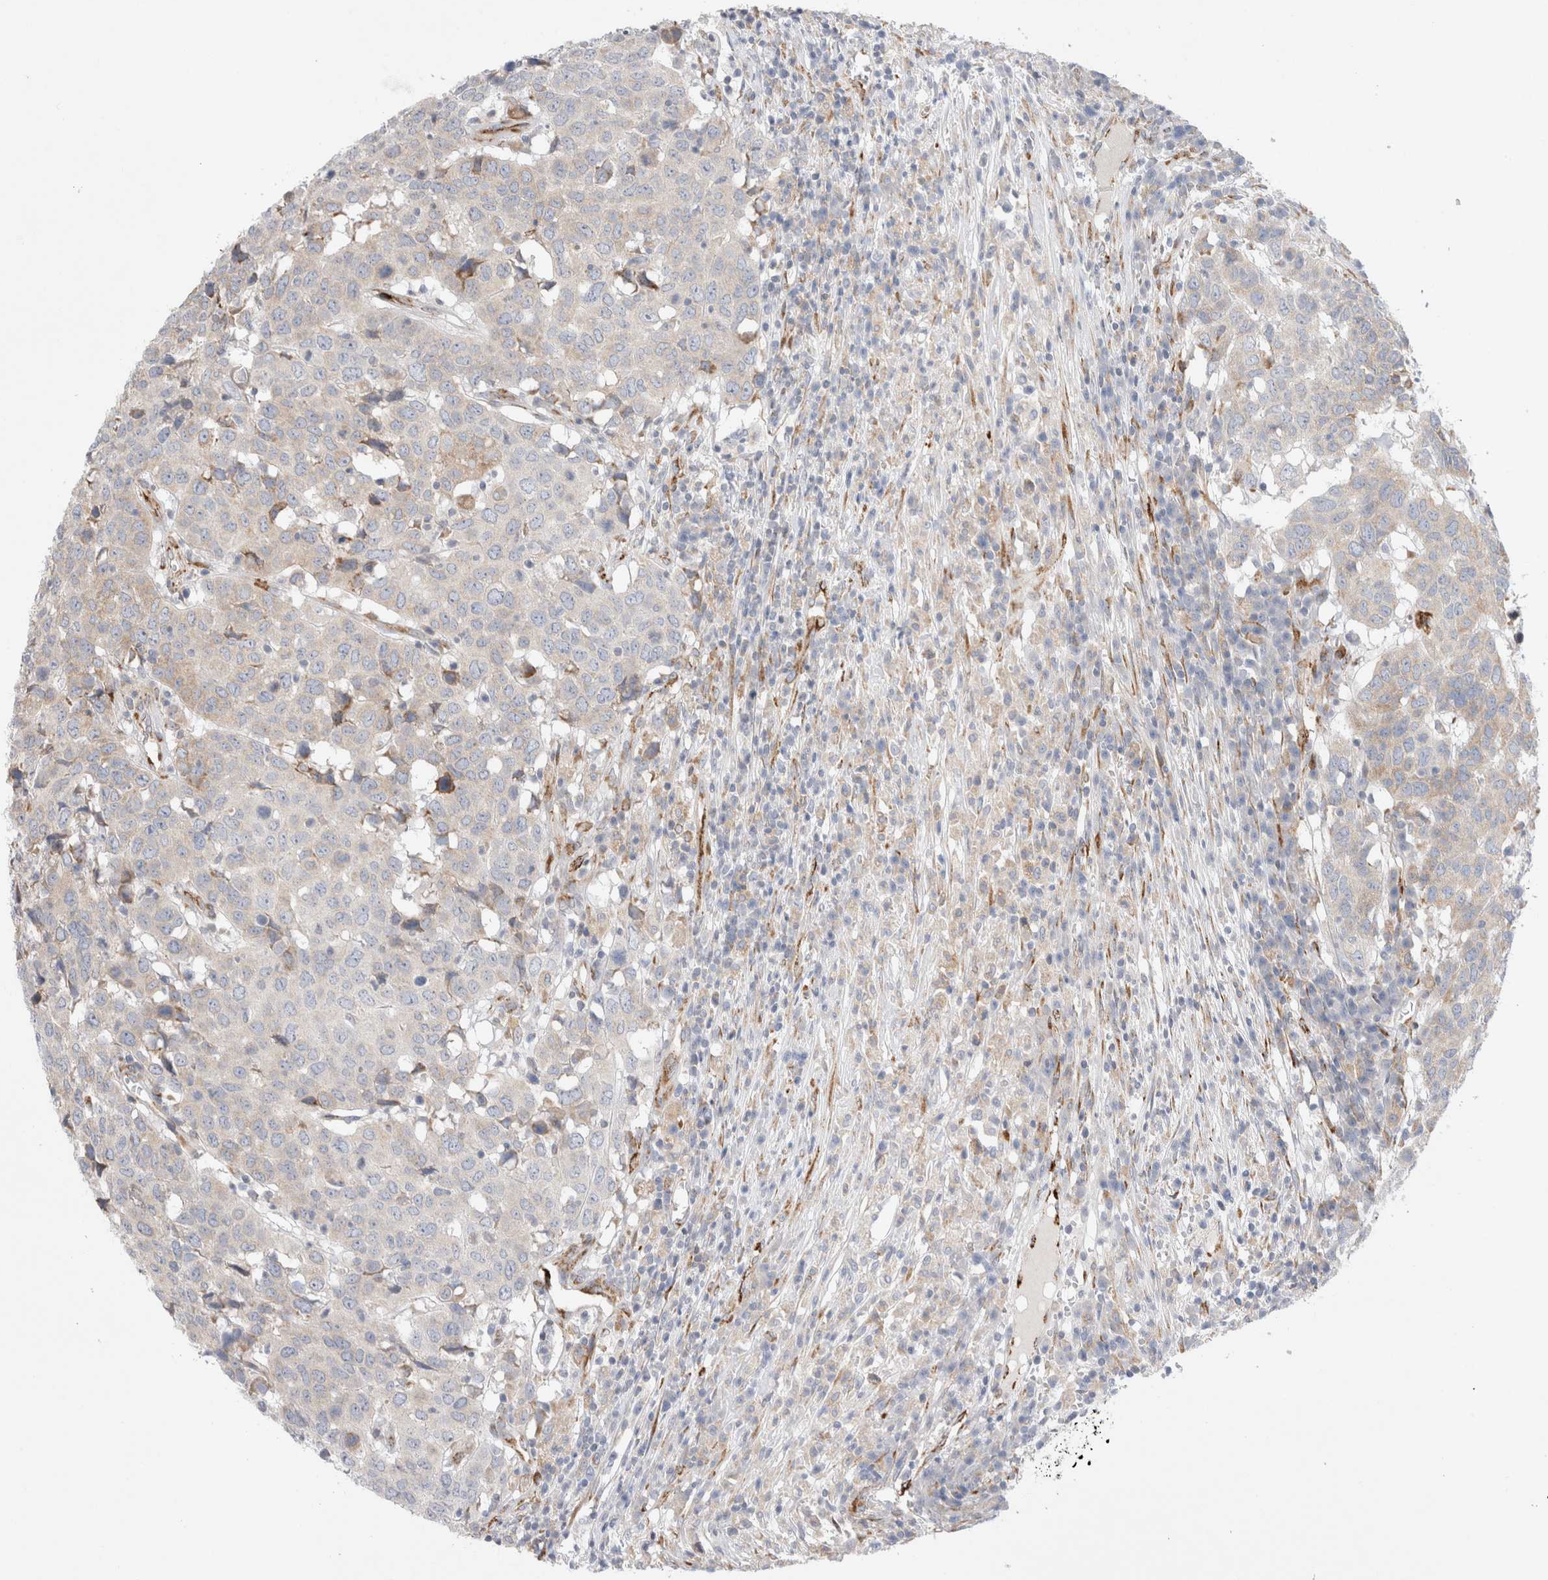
{"staining": {"intensity": "weak", "quantity": "<25%", "location": "cytoplasmic/membranous"}, "tissue": "head and neck cancer", "cell_type": "Tumor cells", "image_type": "cancer", "snomed": [{"axis": "morphology", "description": "Squamous cell carcinoma, NOS"}, {"axis": "topography", "description": "Head-Neck"}], "caption": "Micrograph shows no protein expression in tumor cells of head and neck cancer tissue. (DAB immunohistochemistry with hematoxylin counter stain).", "gene": "CNPY4", "patient": {"sex": "male", "age": 66}}